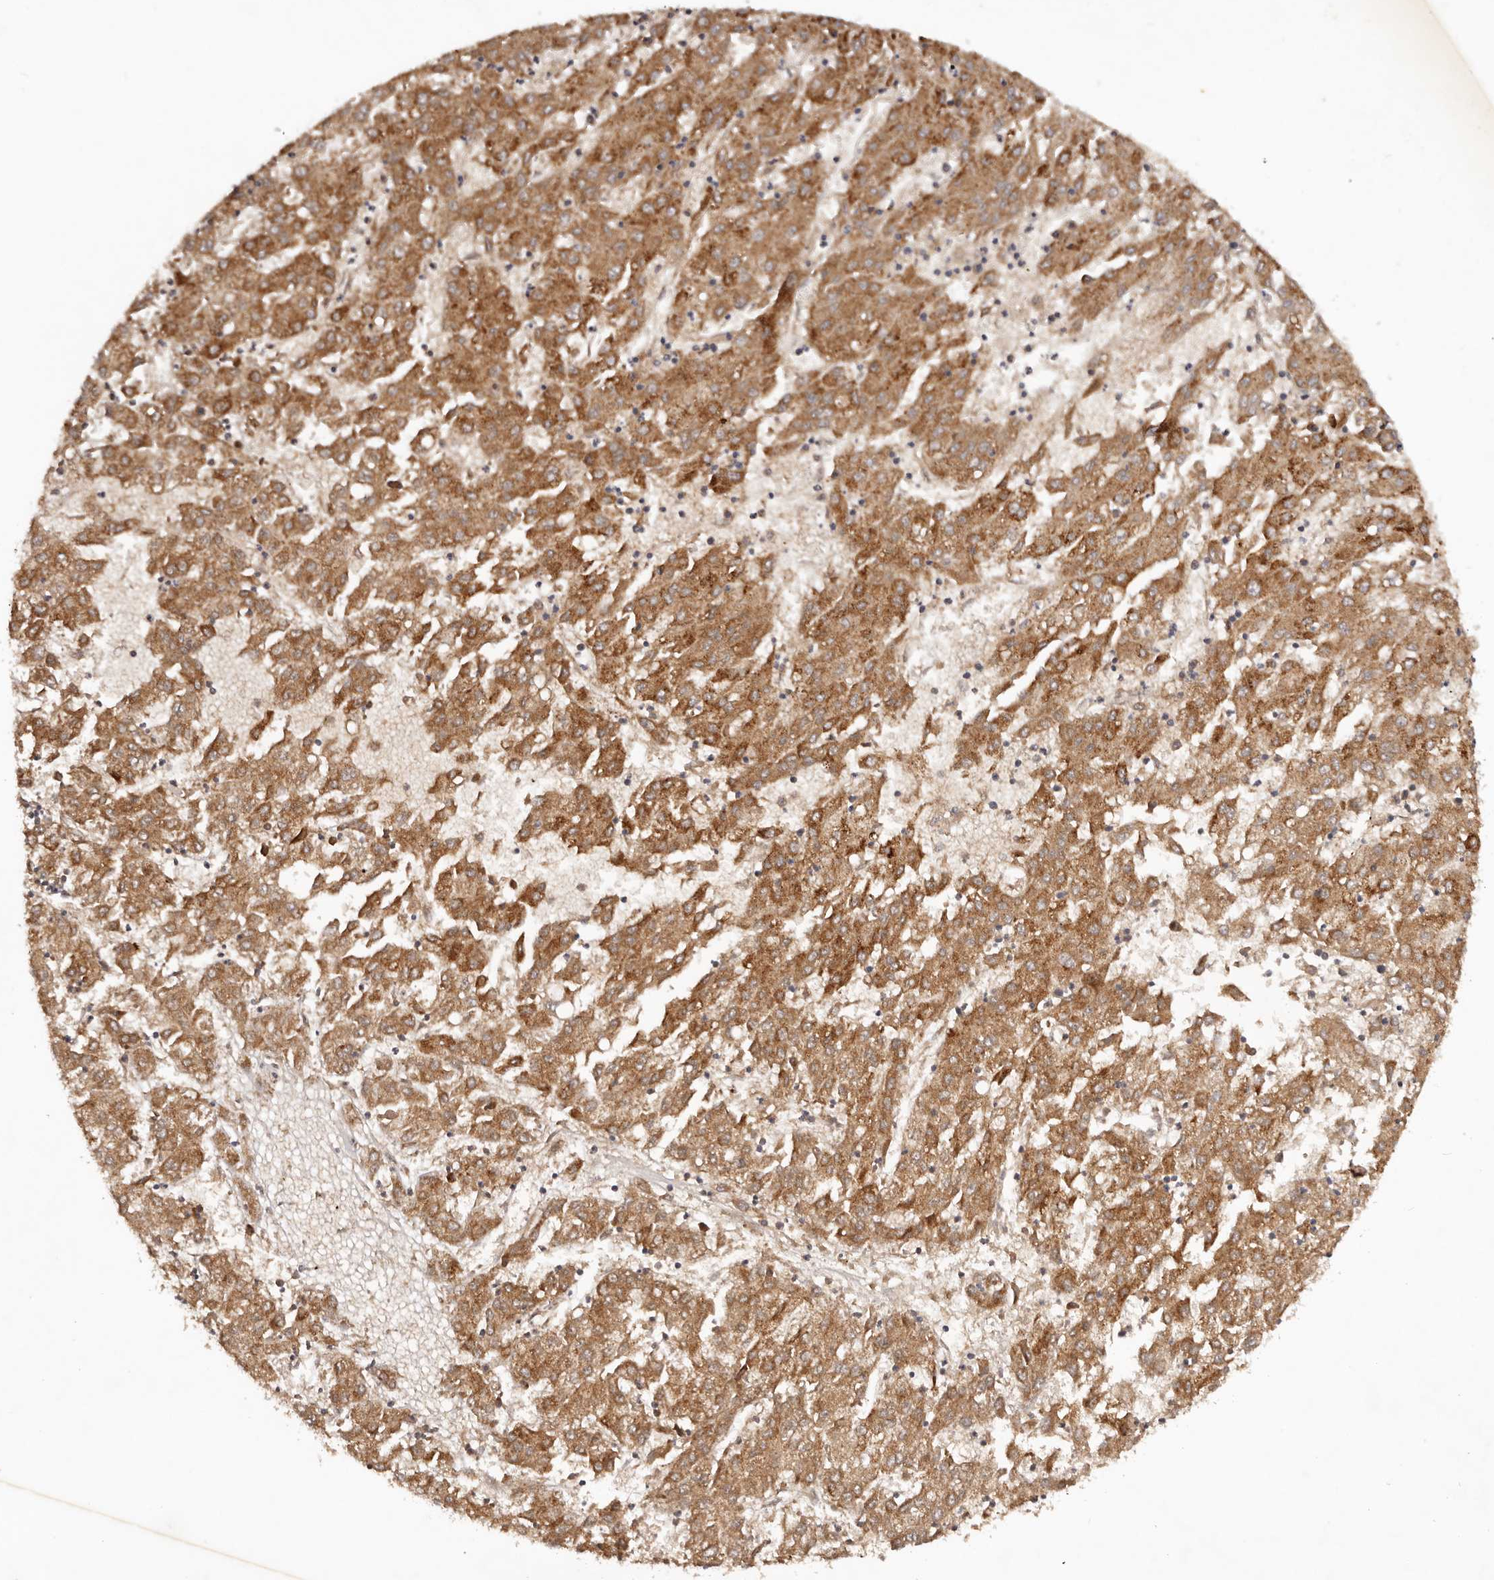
{"staining": {"intensity": "moderate", "quantity": ">75%", "location": "cytoplasmic/membranous"}, "tissue": "liver cancer", "cell_type": "Tumor cells", "image_type": "cancer", "snomed": [{"axis": "morphology", "description": "Carcinoma, Hepatocellular, NOS"}, {"axis": "topography", "description": "Liver"}], "caption": "About >75% of tumor cells in human liver hepatocellular carcinoma exhibit moderate cytoplasmic/membranous protein positivity as visualized by brown immunohistochemical staining.", "gene": "PKIB", "patient": {"sex": "male", "age": 72}}